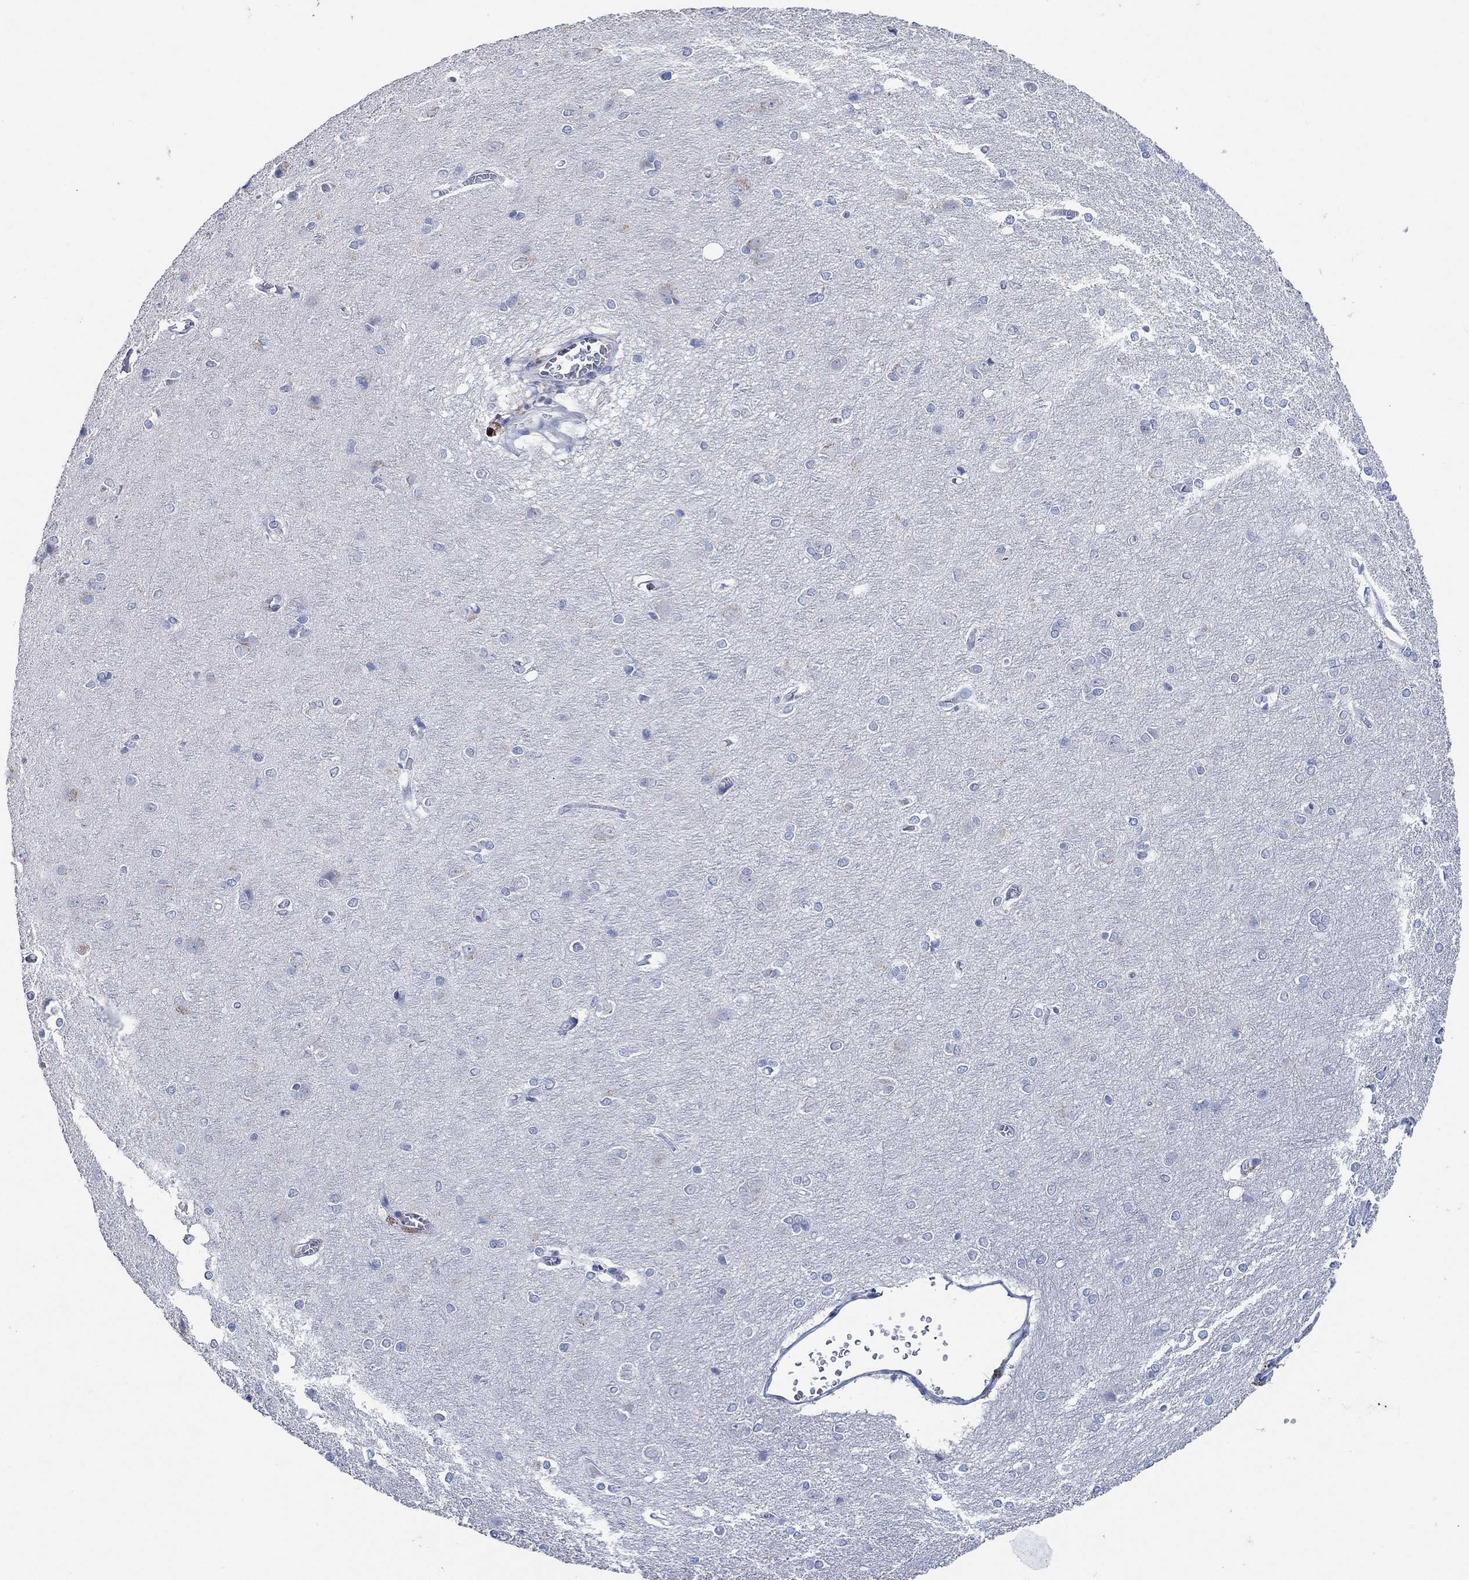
{"staining": {"intensity": "negative", "quantity": "none", "location": "none"}, "tissue": "cerebral cortex", "cell_type": "Endothelial cells", "image_type": "normal", "snomed": [{"axis": "morphology", "description": "Normal tissue, NOS"}, {"axis": "topography", "description": "Cerebral cortex"}], "caption": "DAB (3,3'-diaminobenzidine) immunohistochemical staining of benign human cerebral cortex exhibits no significant expression in endothelial cells. The staining is performed using DAB (3,3'-diaminobenzidine) brown chromogen with nuclei counter-stained in using hematoxylin.", "gene": "PPP1R17", "patient": {"sex": "male", "age": 37}}